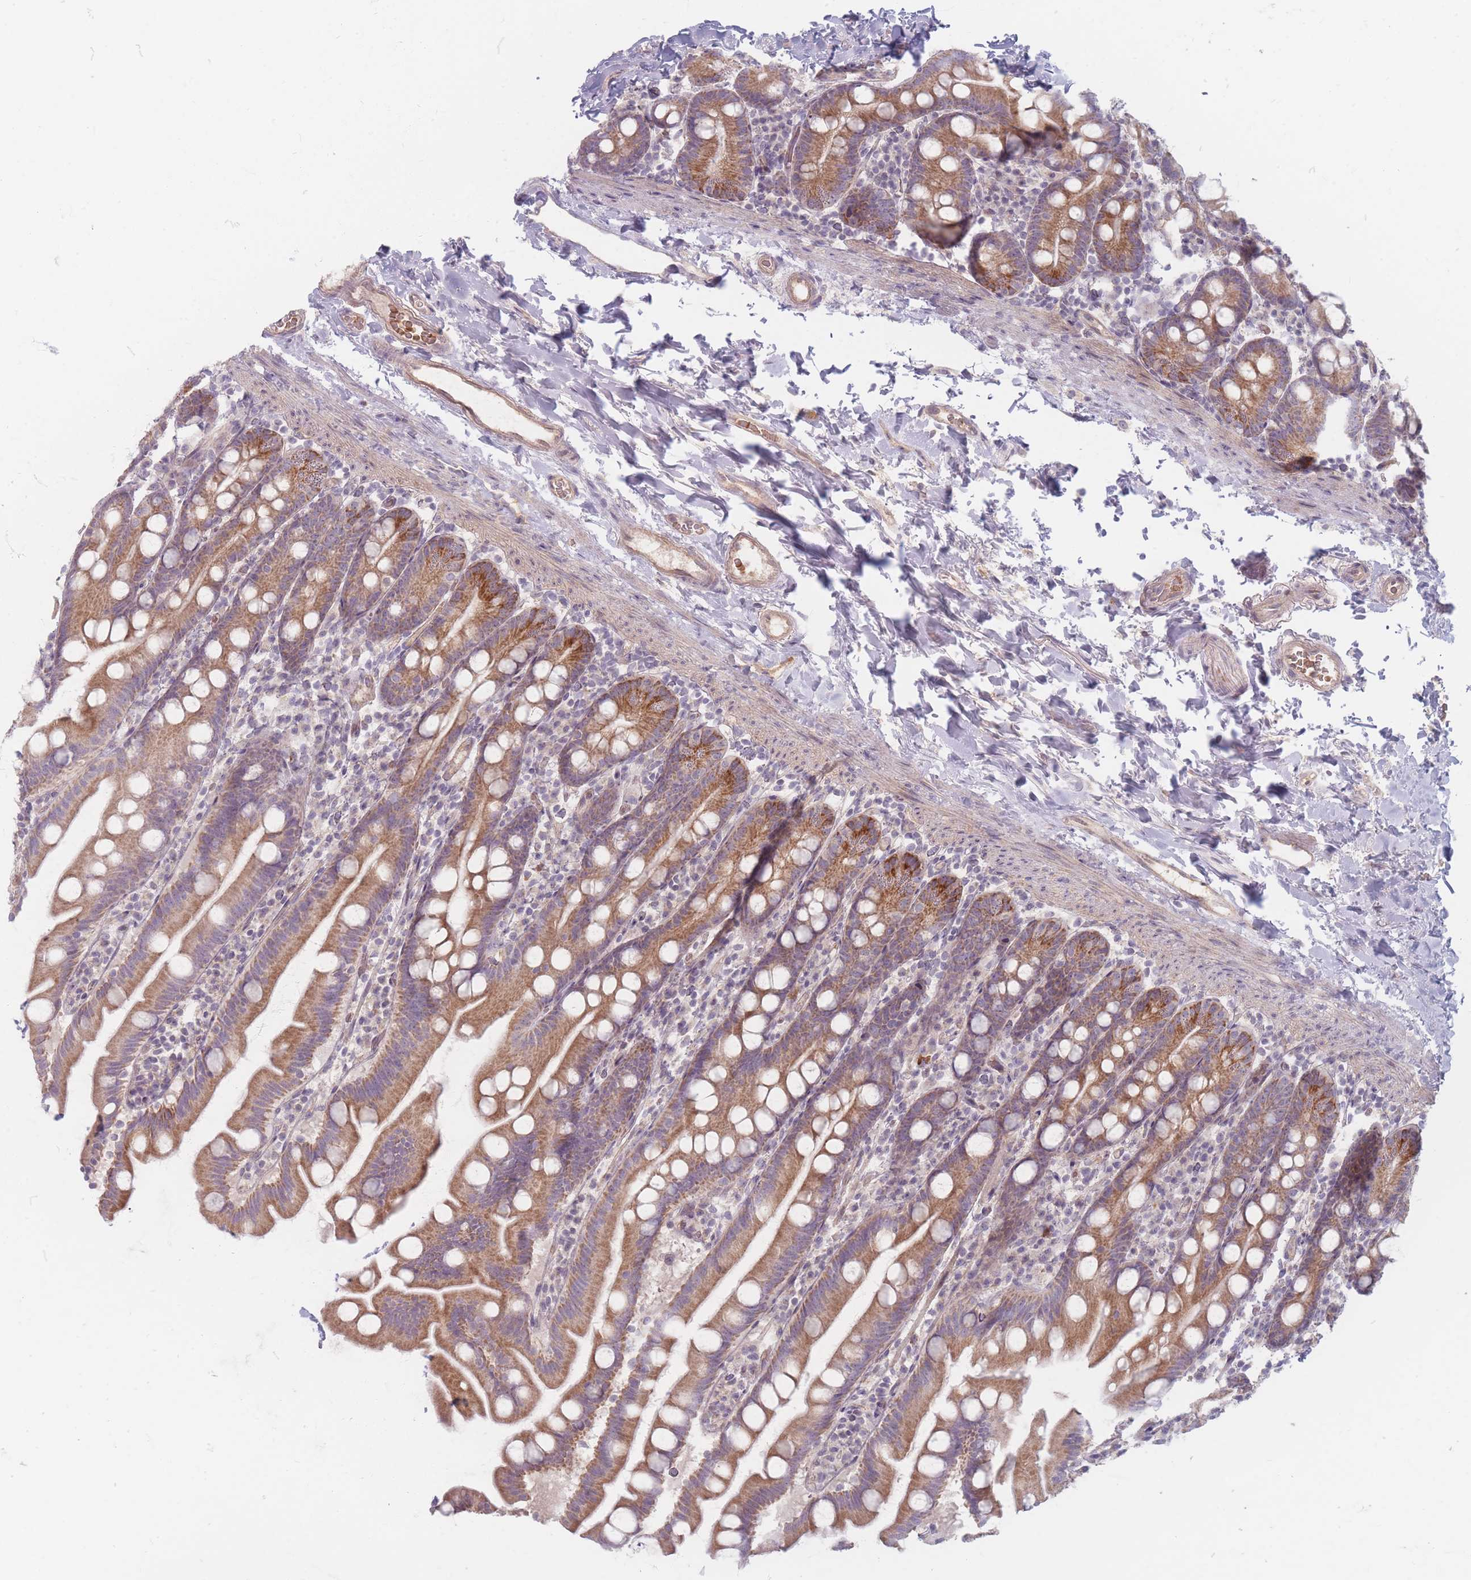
{"staining": {"intensity": "moderate", "quantity": ">75%", "location": "cytoplasmic/membranous"}, "tissue": "small intestine", "cell_type": "Glandular cells", "image_type": "normal", "snomed": [{"axis": "morphology", "description": "Normal tissue, NOS"}, {"axis": "topography", "description": "Small intestine"}], "caption": "Small intestine stained with DAB (3,3'-diaminobenzidine) immunohistochemistry exhibits medium levels of moderate cytoplasmic/membranous staining in approximately >75% of glandular cells. (IHC, brightfield microscopy, high magnification).", "gene": "CHCHD7", "patient": {"sex": "female", "age": 68}}